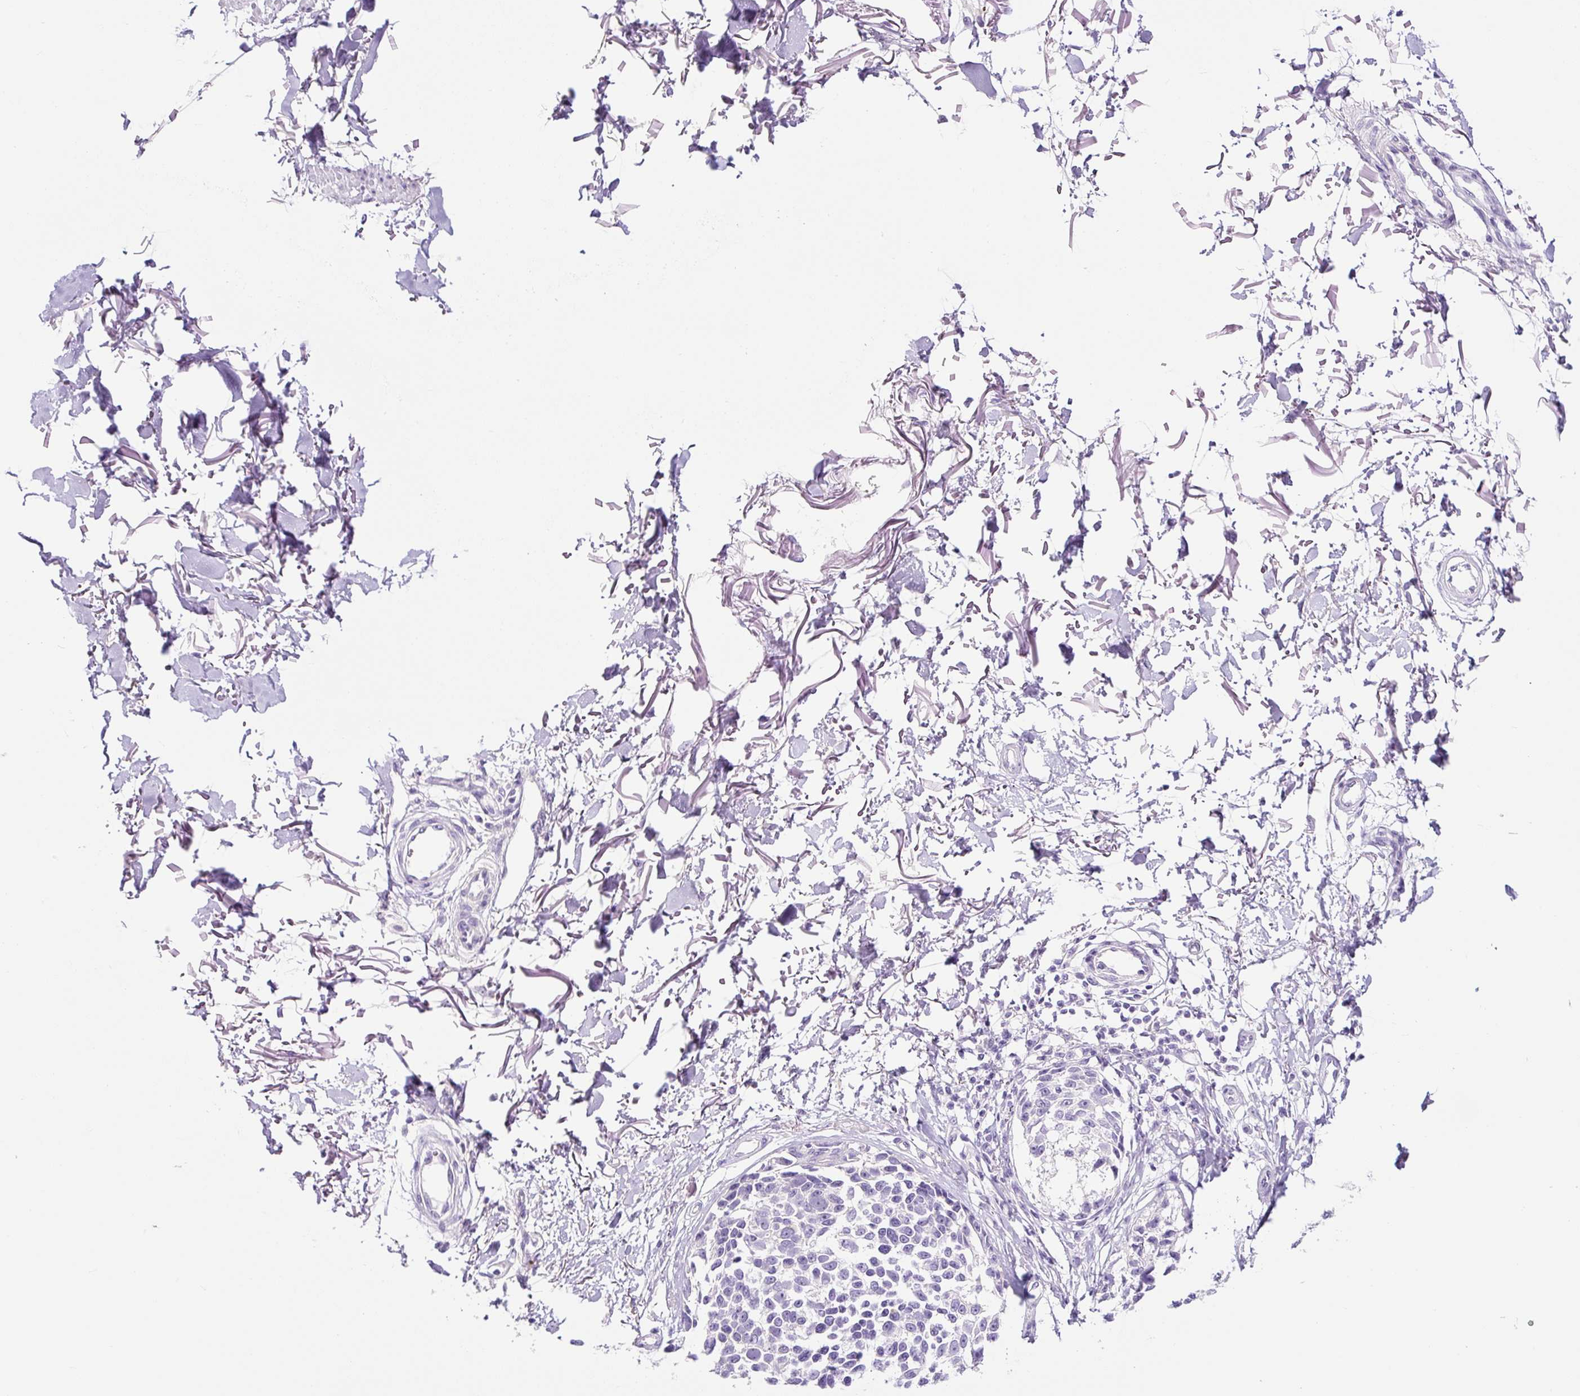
{"staining": {"intensity": "negative", "quantity": "none", "location": "none"}, "tissue": "melanoma", "cell_type": "Tumor cells", "image_type": "cancer", "snomed": [{"axis": "morphology", "description": "Malignant melanoma, NOS"}, {"axis": "topography", "description": "Skin"}], "caption": "Micrograph shows no significant protein positivity in tumor cells of malignant melanoma.", "gene": "RNF212B", "patient": {"sex": "male", "age": 73}}